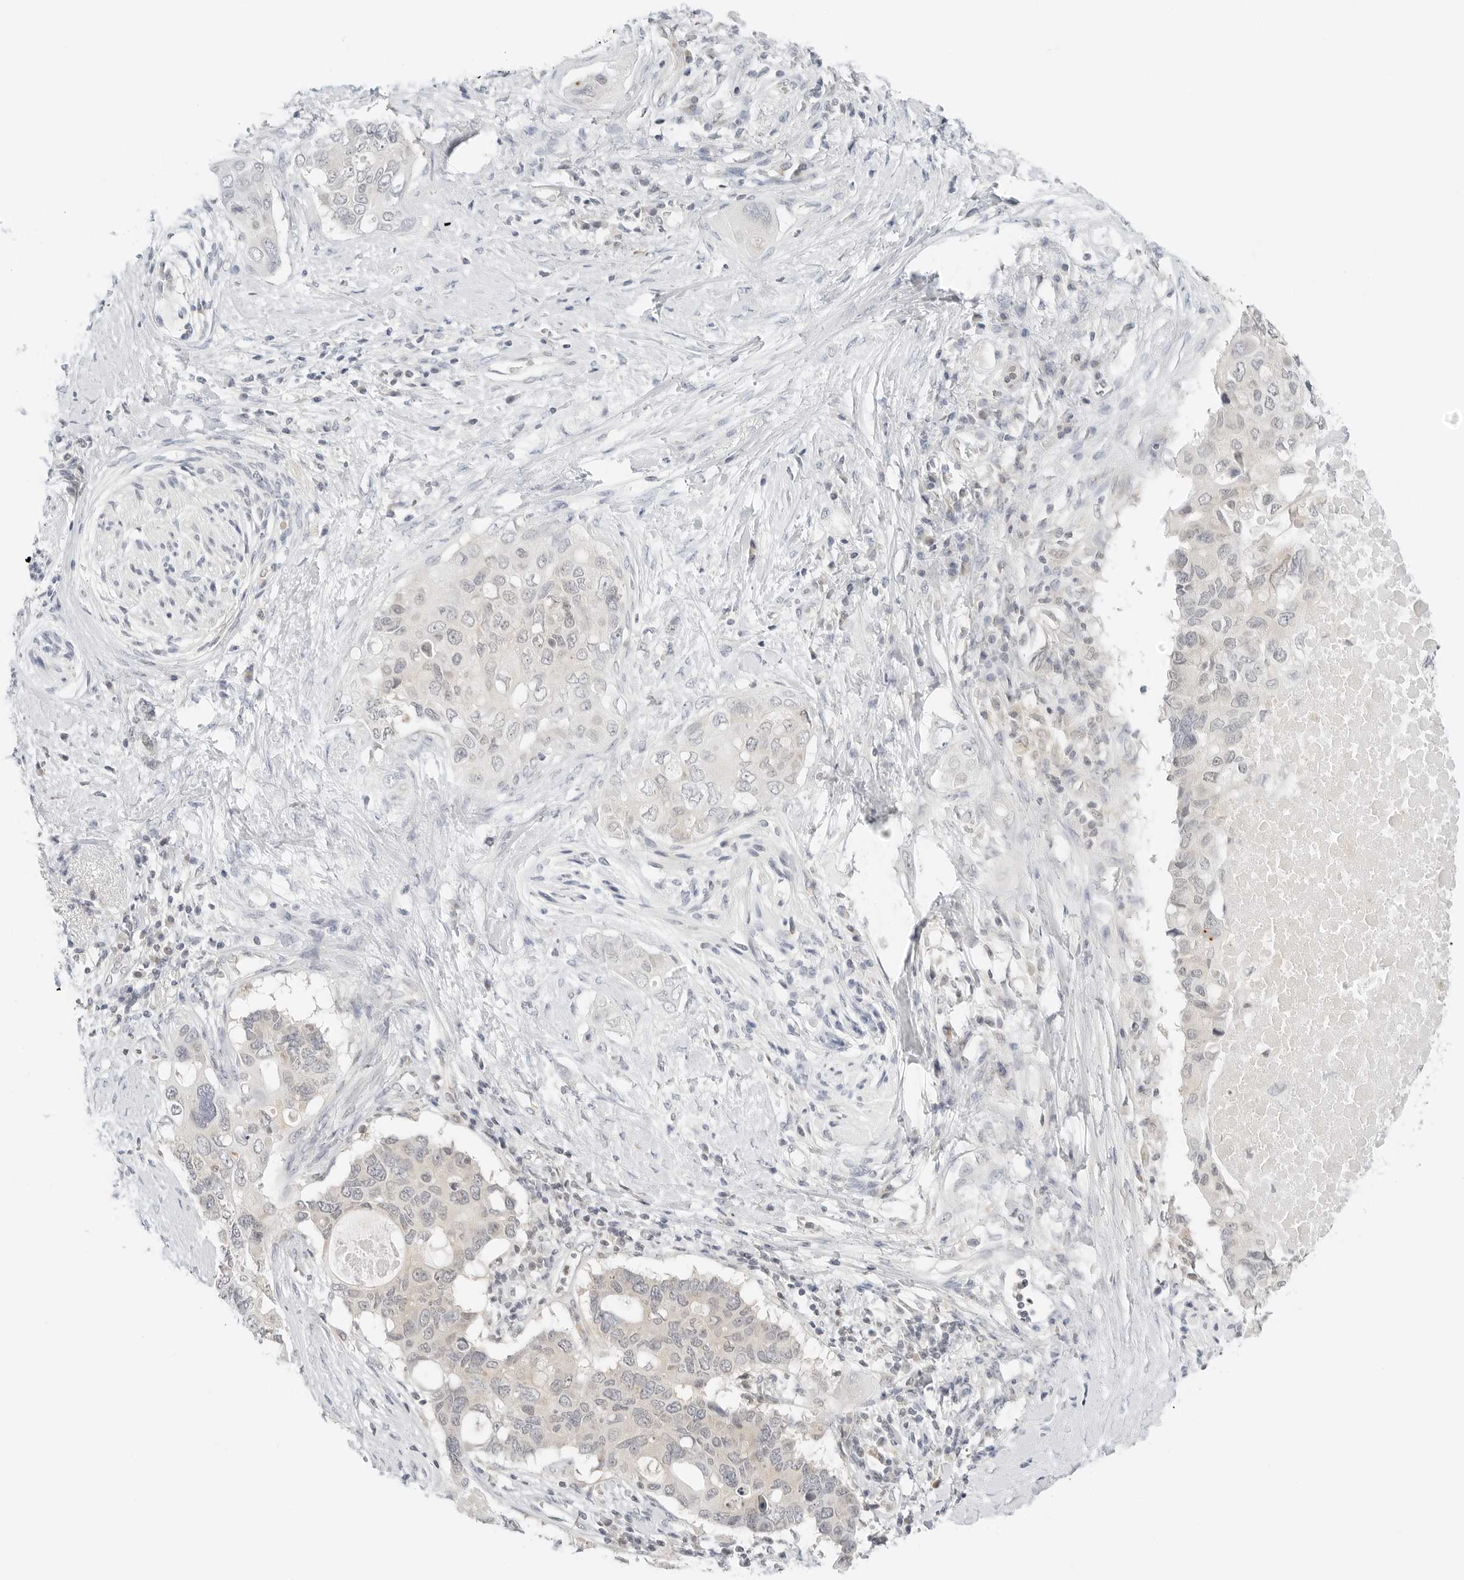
{"staining": {"intensity": "negative", "quantity": "none", "location": "none"}, "tissue": "pancreatic cancer", "cell_type": "Tumor cells", "image_type": "cancer", "snomed": [{"axis": "morphology", "description": "Adenocarcinoma, NOS"}, {"axis": "topography", "description": "Pancreas"}], "caption": "Immunohistochemistry (IHC) image of human adenocarcinoma (pancreatic) stained for a protein (brown), which reveals no positivity in tumor cells.", "gene": "IQCC", "patient": {"sex": "female", "age": 56}}